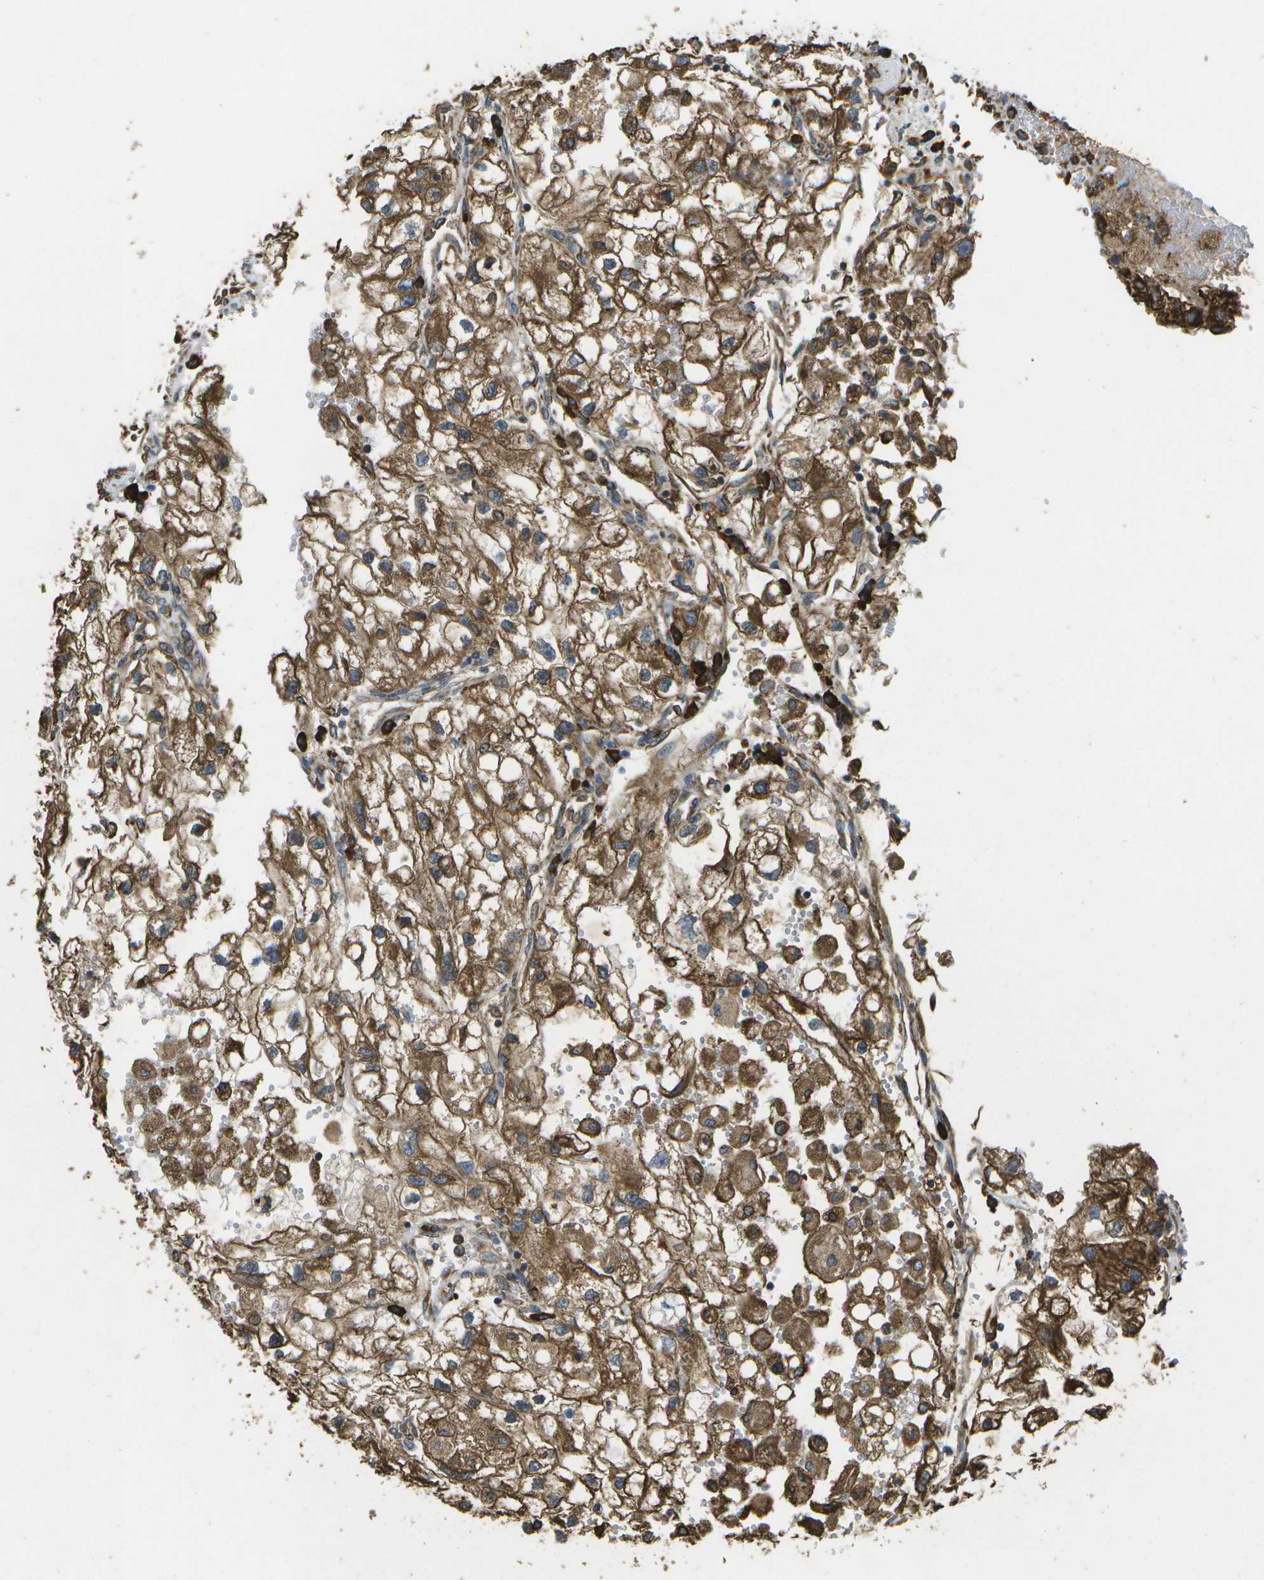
{"staining": {"intensity": "moderate", "quantity": ">75%", "location": "cytoplasmic/membranous"}, "tissue": "renal cancer", "cell_type": "Tumor cells", "image_type": "cancer", "snomed": [{"axis": "morphology", "description": "Adenocarcinoma, NOS"}, {"axis": "topography", "description": "Kidney"}], "caption": "Renal cancer stained with a protein marker demonstrates moderate staining in tumor cells.", "gene": "PDIA4", "patient": {"sex": "female", "age": 70}}